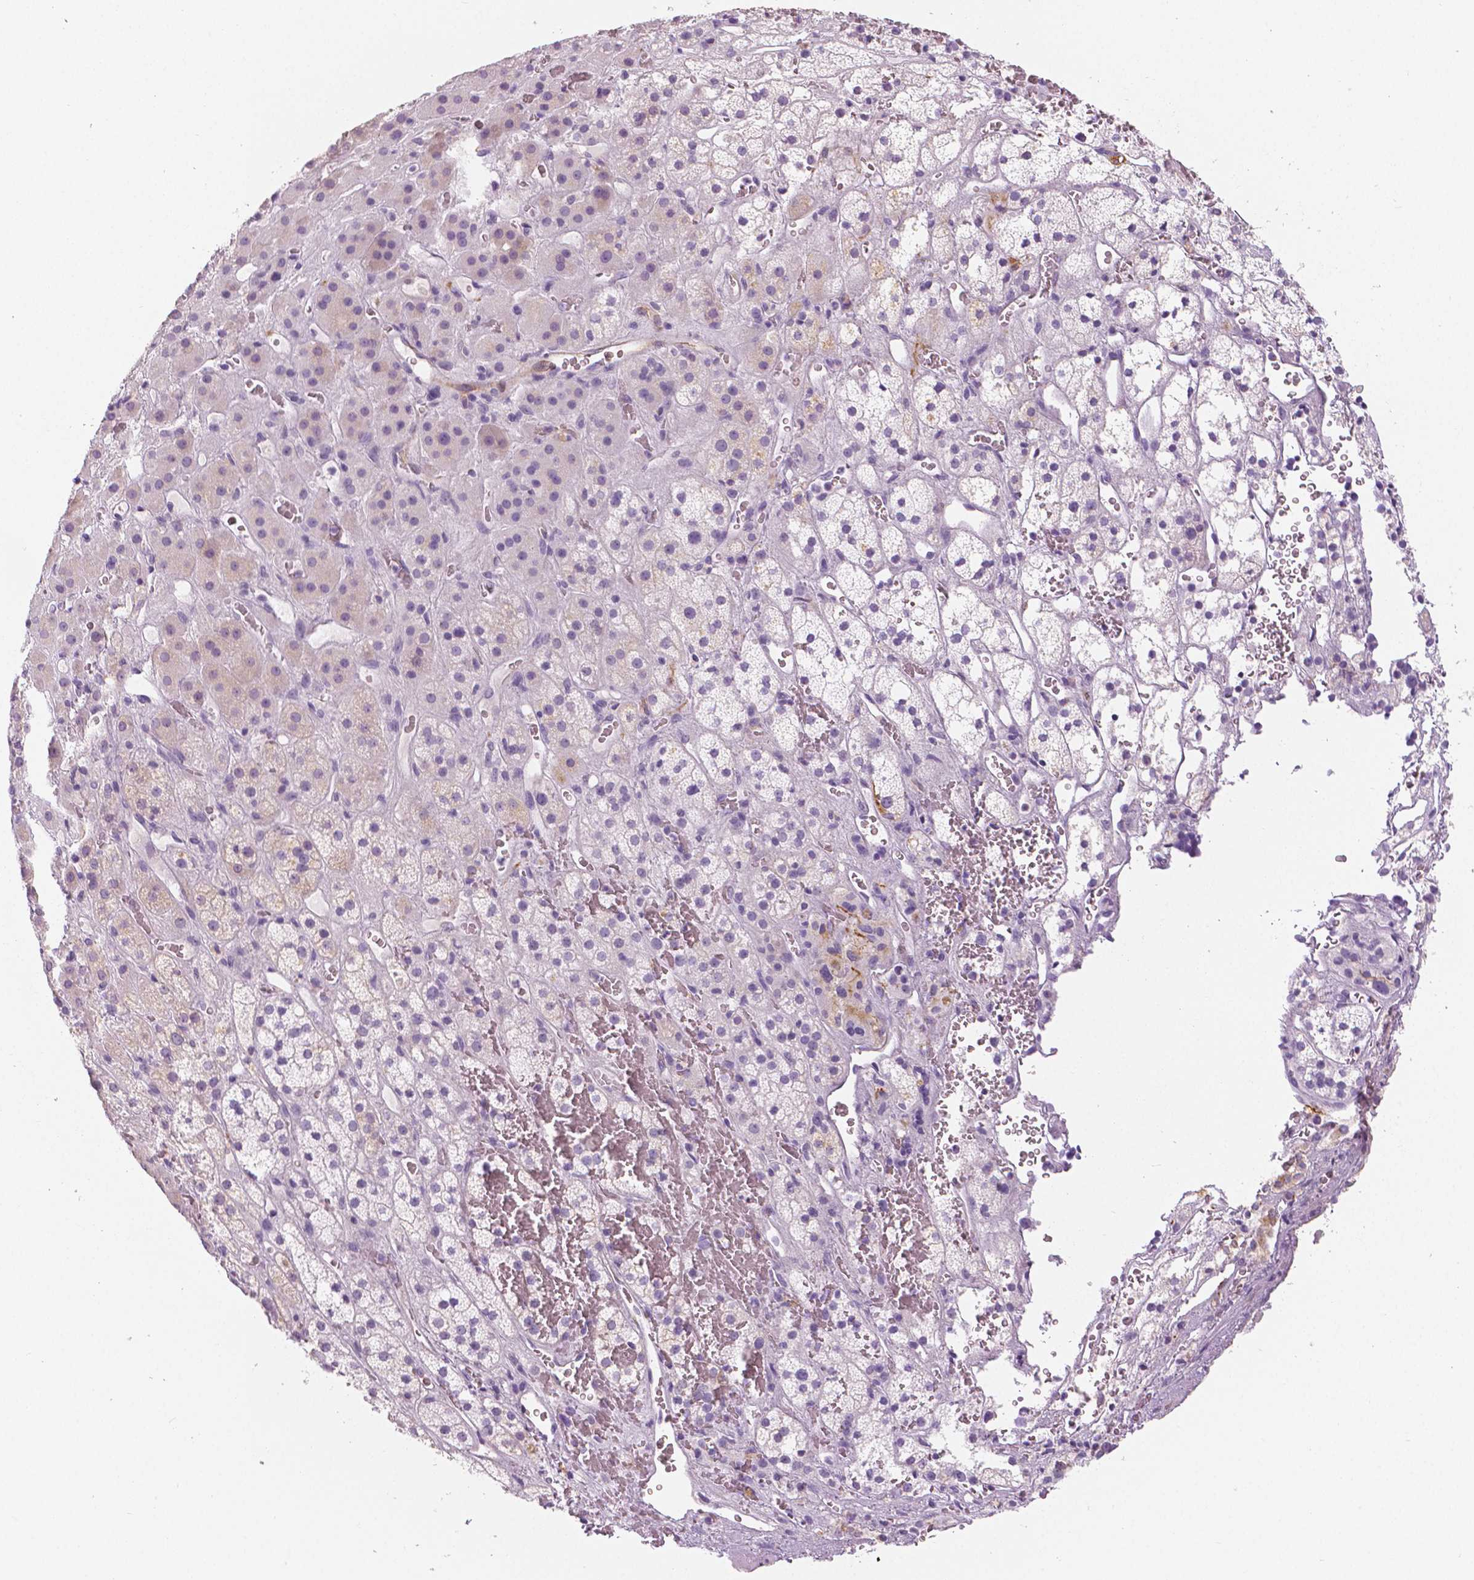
{"staining": {"intensity": "moderate", "quantity": "<25%", "location": "cytoplasmic/membranous"}, "tissue": "adrenal gland", "cell_type": "Glandular cells", "image_type": "normal", "snomed": [{"axis": "morphology", "description": "Normal tissue, NOS"}, {"axis": "topography", "description": "Adrenal gland"}], "caption": "A high-resolution micrograph shows IHC staining of unremarkable adrenal gland, which shows moderate cytoplasmic/membranous positivity in about <25% of glandular cells. (Brightfield microscopy of DAB IHC at high magnification).", "gene": "SLC24A1", "patient": {"sex": "male", "age": 57}}